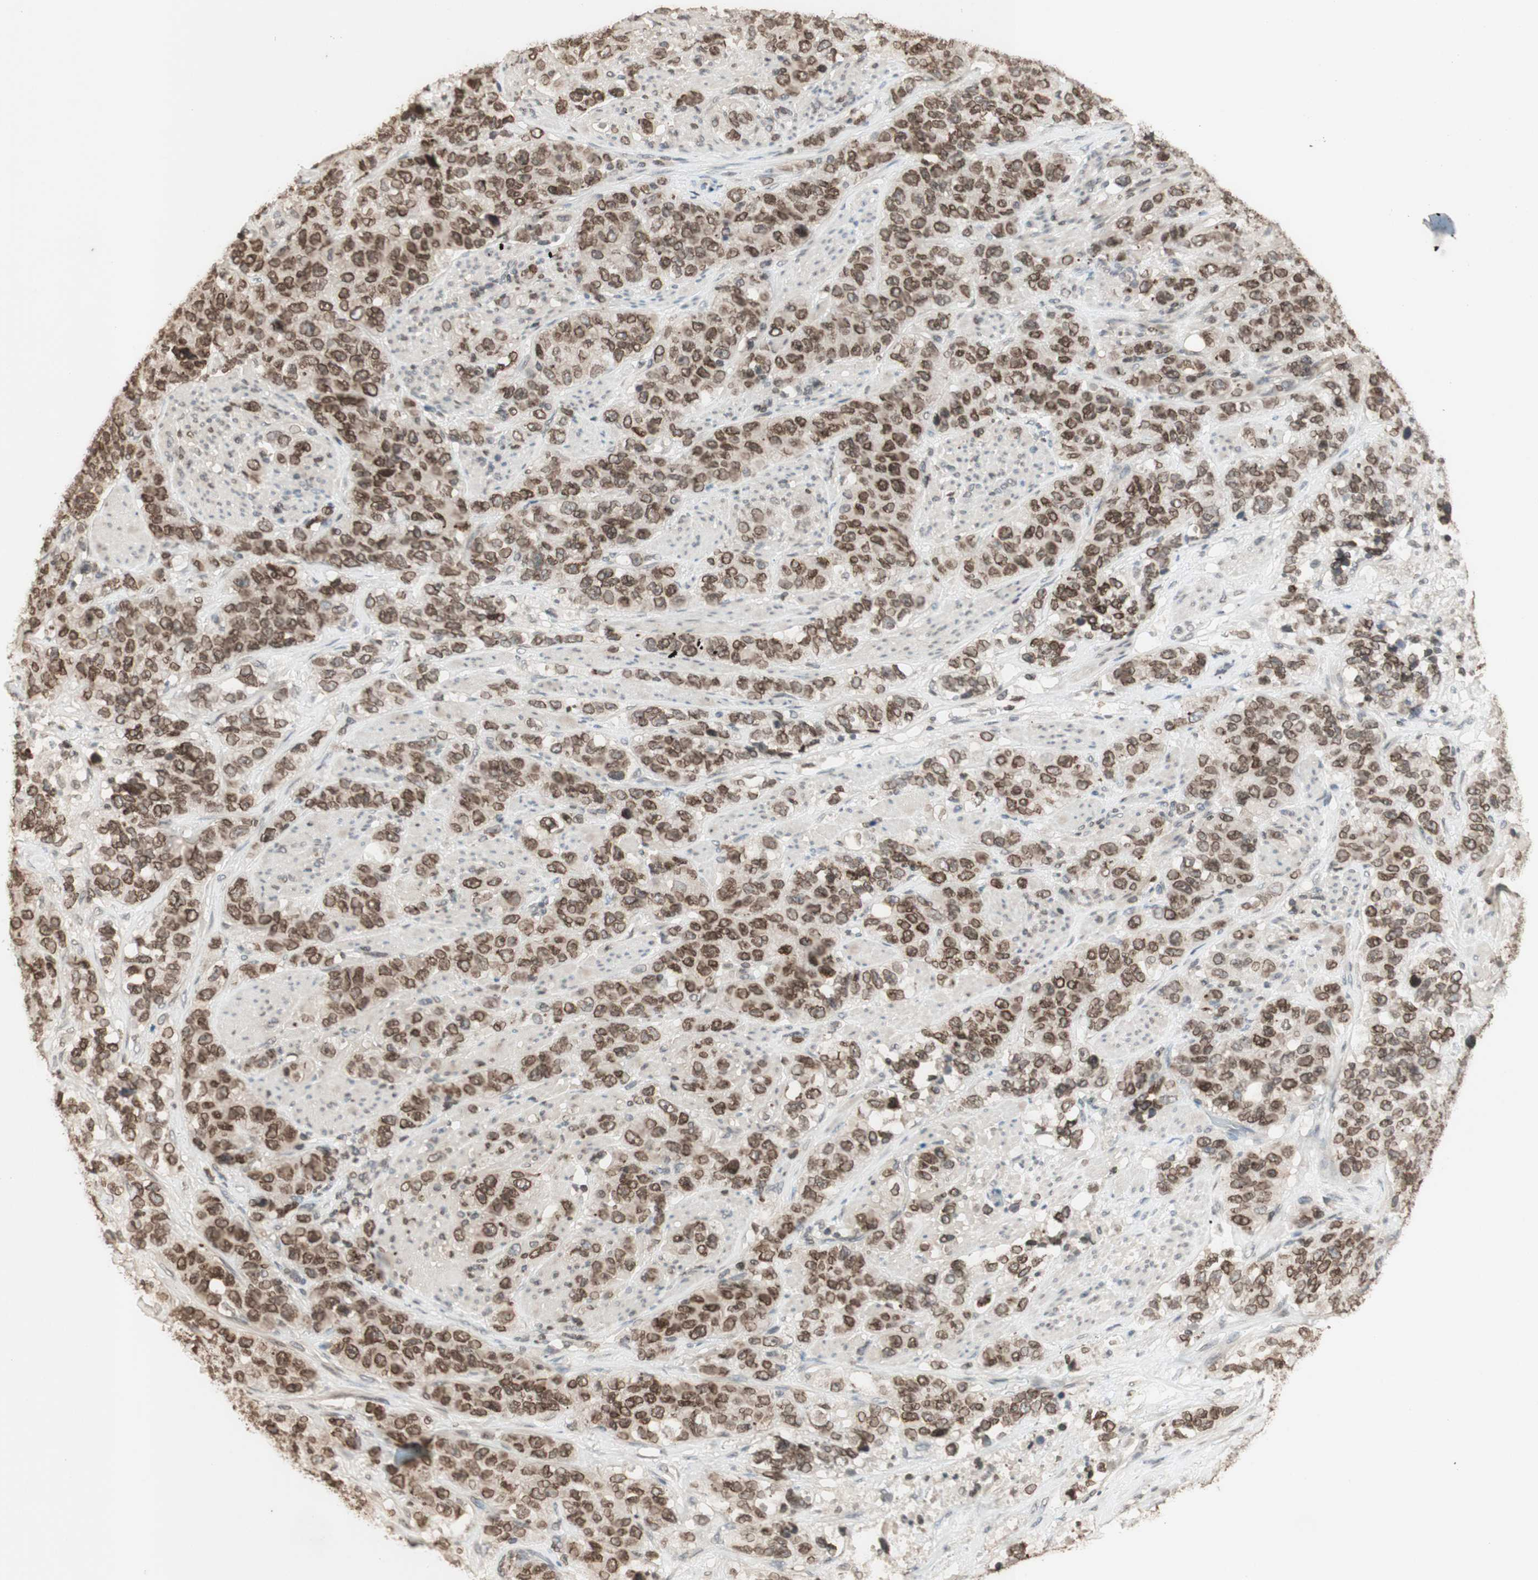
{"staining": {"intensity": "moderate", "quantity": ">75%", "location": "cytoplasmic/membranous,nuclear"}, "tissue": "stomach cancer", "cell_type": "Tumor cells", "image_type": "cancer", "snomed": [{"axis": "morphology", "description": "Adenocarcinoma, NOS"}, {"axis": "topography", "description": "Stomach"}], "caption": "High-power microscopy captured an IHC photomicrograph of stomach cancer (adenocarcinoma), revealing moderate cytoplasmic/membranous and nuclear staining in about >75% of tumor cells.", "gene": "TMPO", "patient": {"sex": "male", "age": 48}}